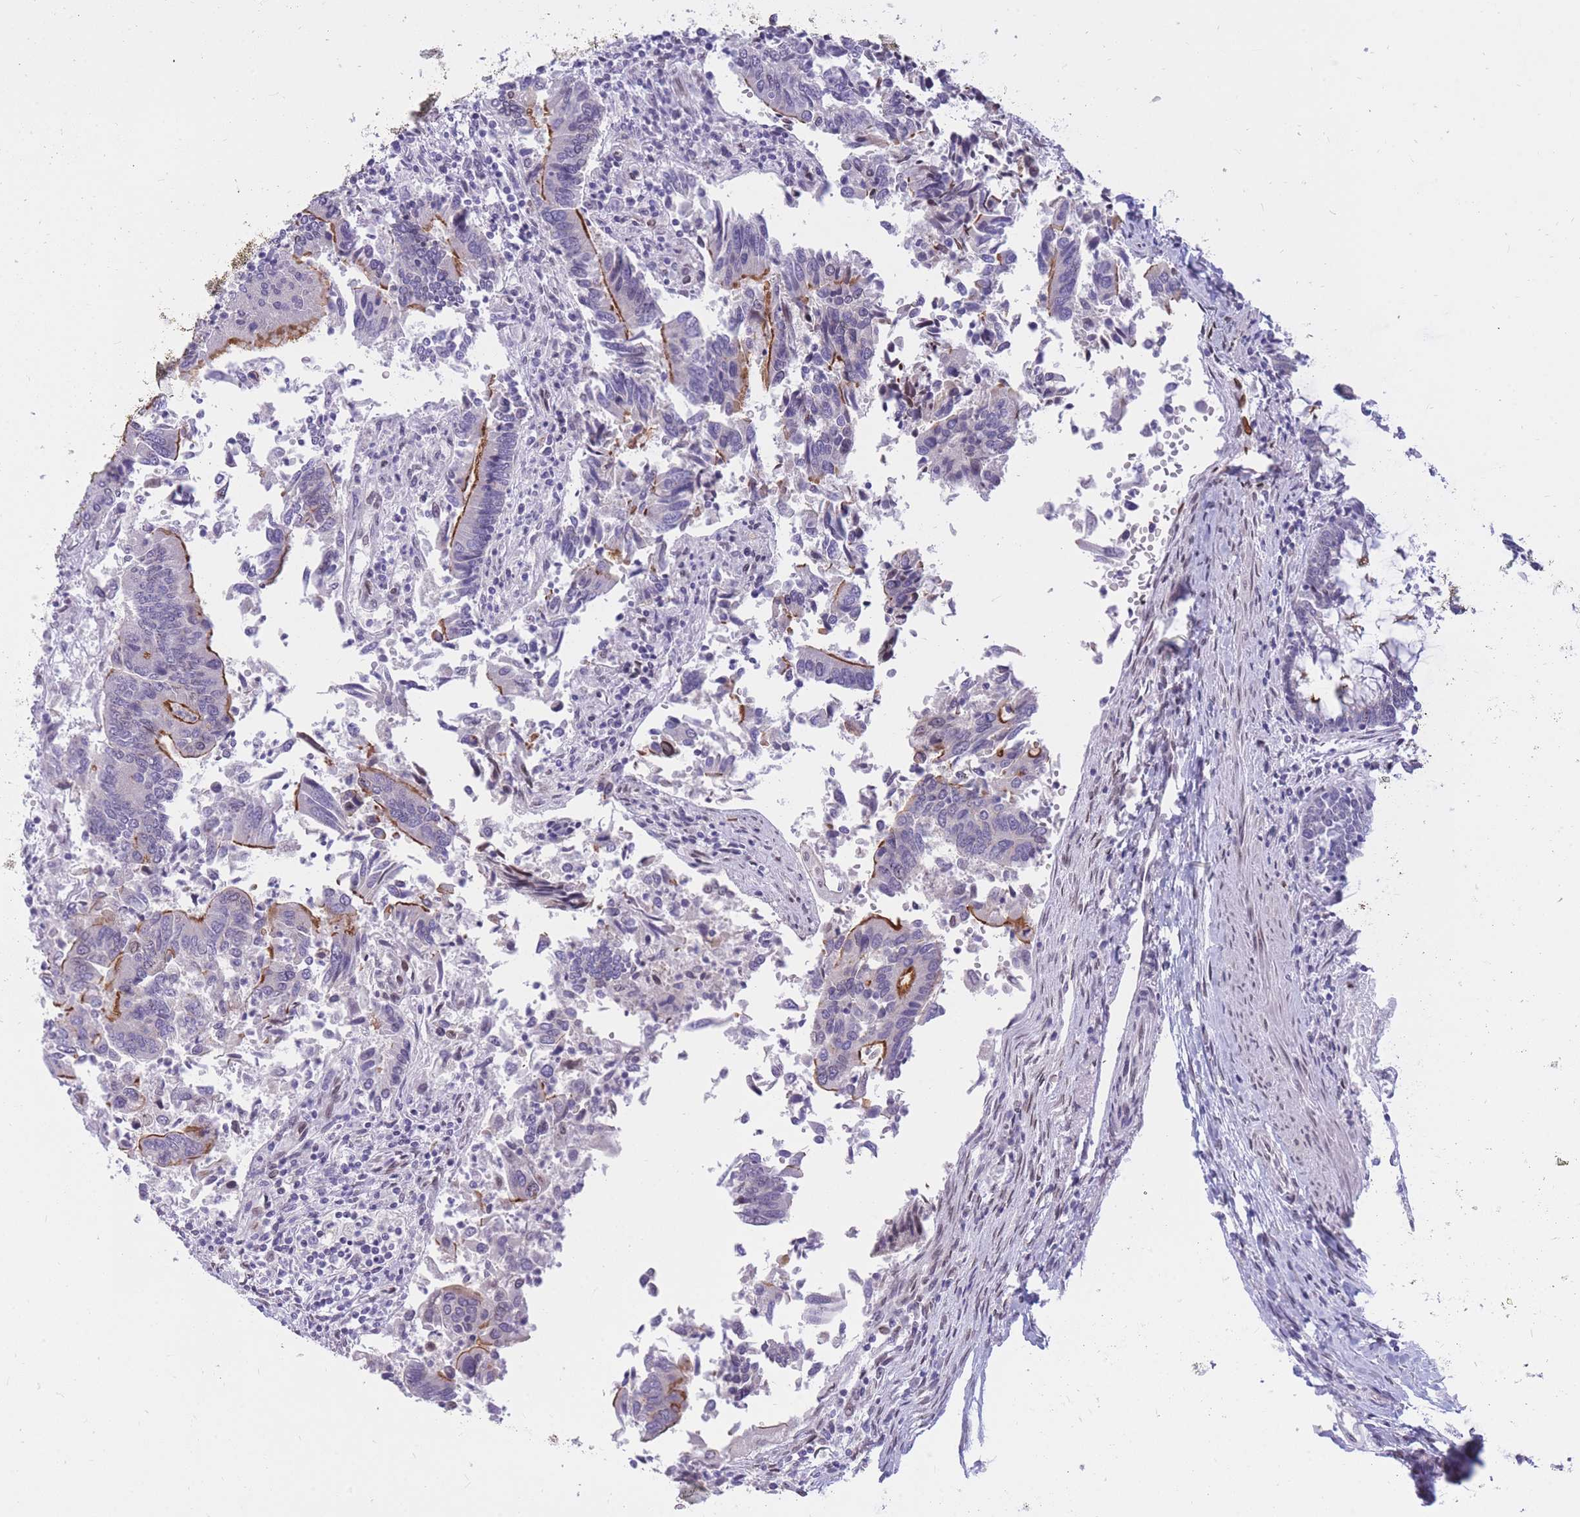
{"staining": {"intensity": "strong", "quantity": "25%-75%", "location": "cytoplasmic/membranous"}, "tissue": "colorectal cancer", "cell_type": "Tumor cells", "image_type": "cancer", "snomed": [{"axis": "morphology", "description": "Adenocarcinoma, NOS"}, {"axis": "topography", "description": "Colon"}], "caption": "DAB immunohistochemical staining of human colorectal adenocarcinoma demonstrates strong cytoplasmic/membranous protein staining in about 25%-75% of tumor cells. (IHC, brightfield microscopy, high magnification).", "gene": "HOOK2", "patient": {"sex": "female", "age": 67}}